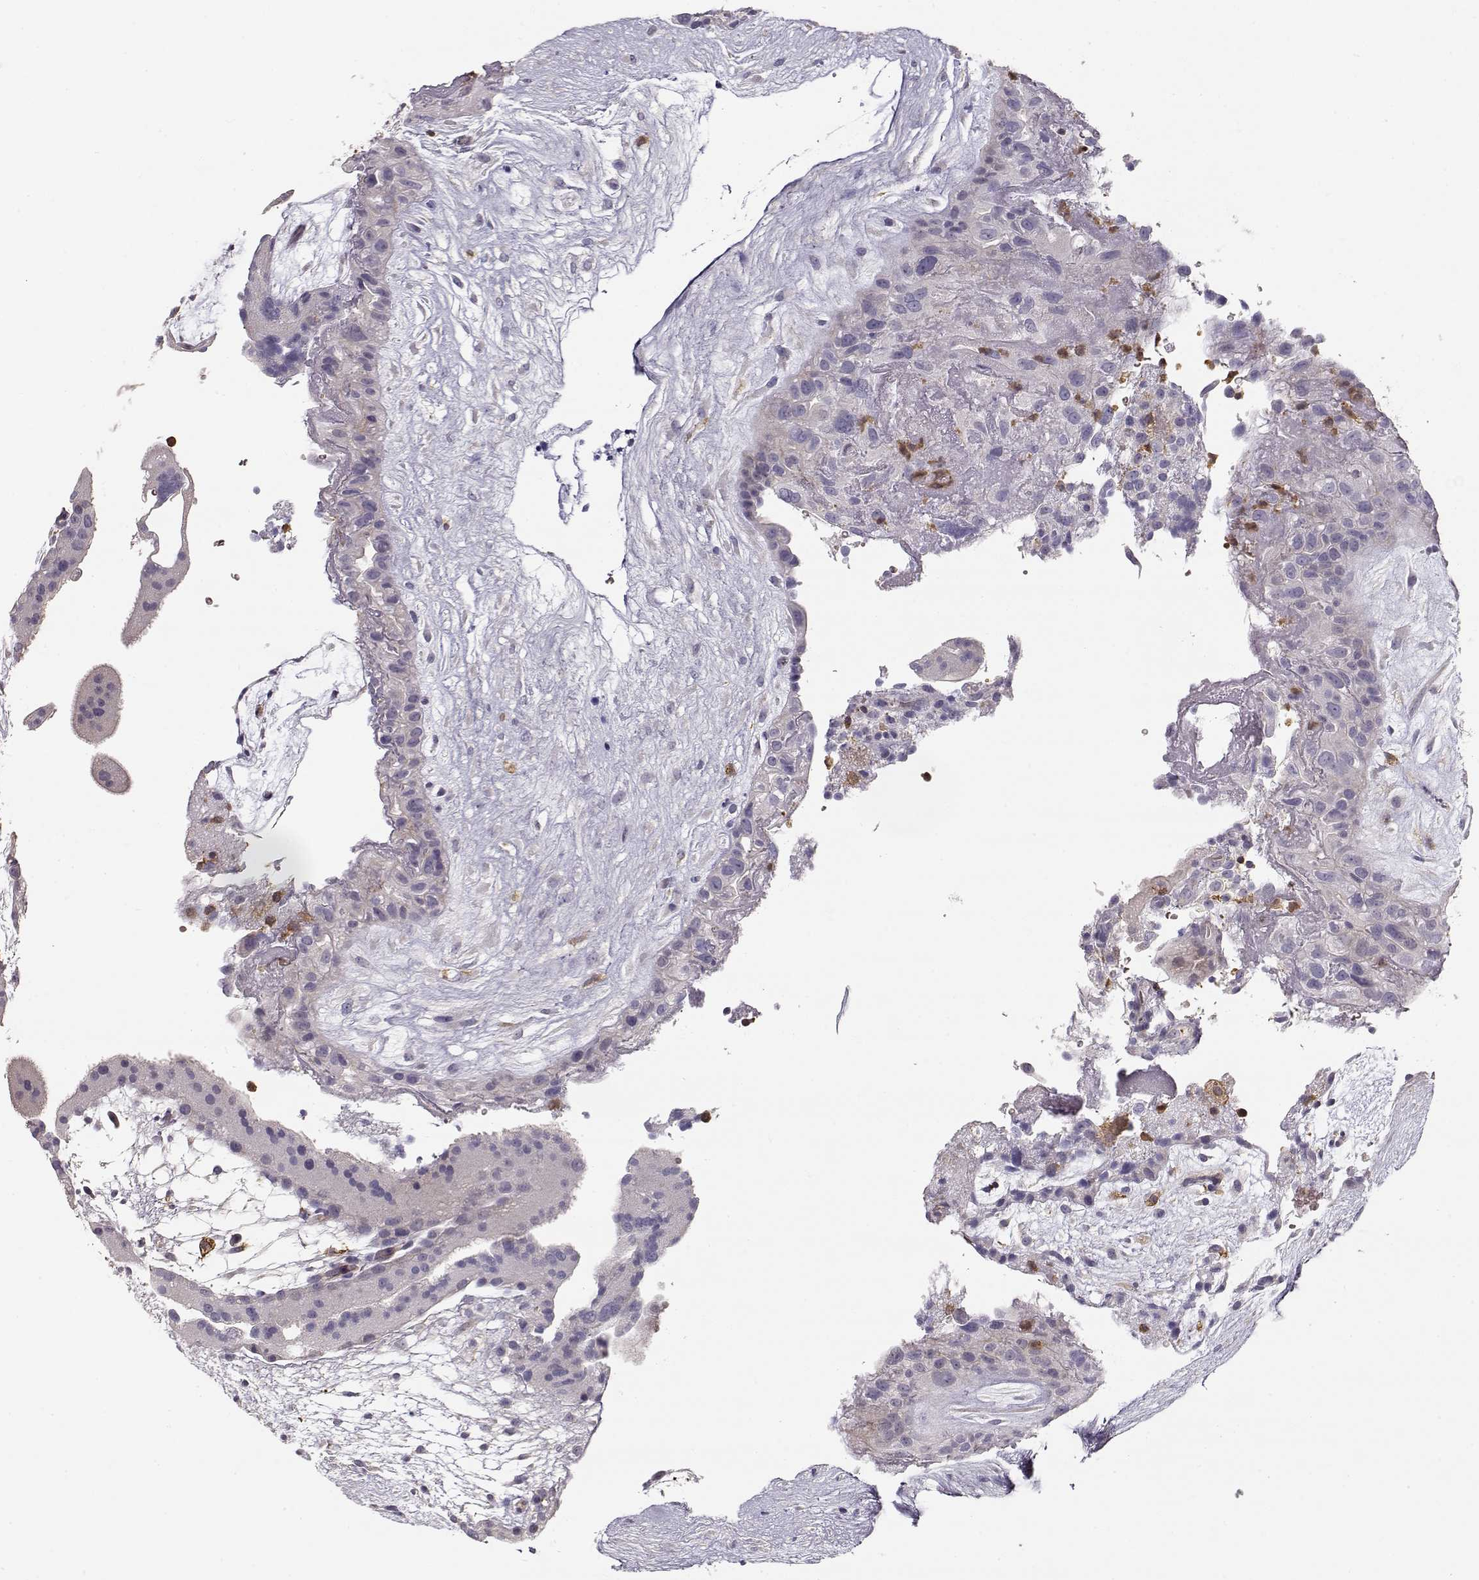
{"staining": {"intensity": "negative", "quantity": "none", "location": "none"}, "tissue": "placenta", "cell_type": "Decidual cells", "image_type": "normal", "snomed": [{"axis": "morphology", "description": "Normal tissue, NOS"}, {"axis": "topography", "description": "Placenta"}], "caption": "IHC photomicrograph of unremarkable placenta stained for a protein (brown), which shows no positivity in decidual cells.", "gene": "VAV1", "patient": {"sex": "female", "age": 19}}